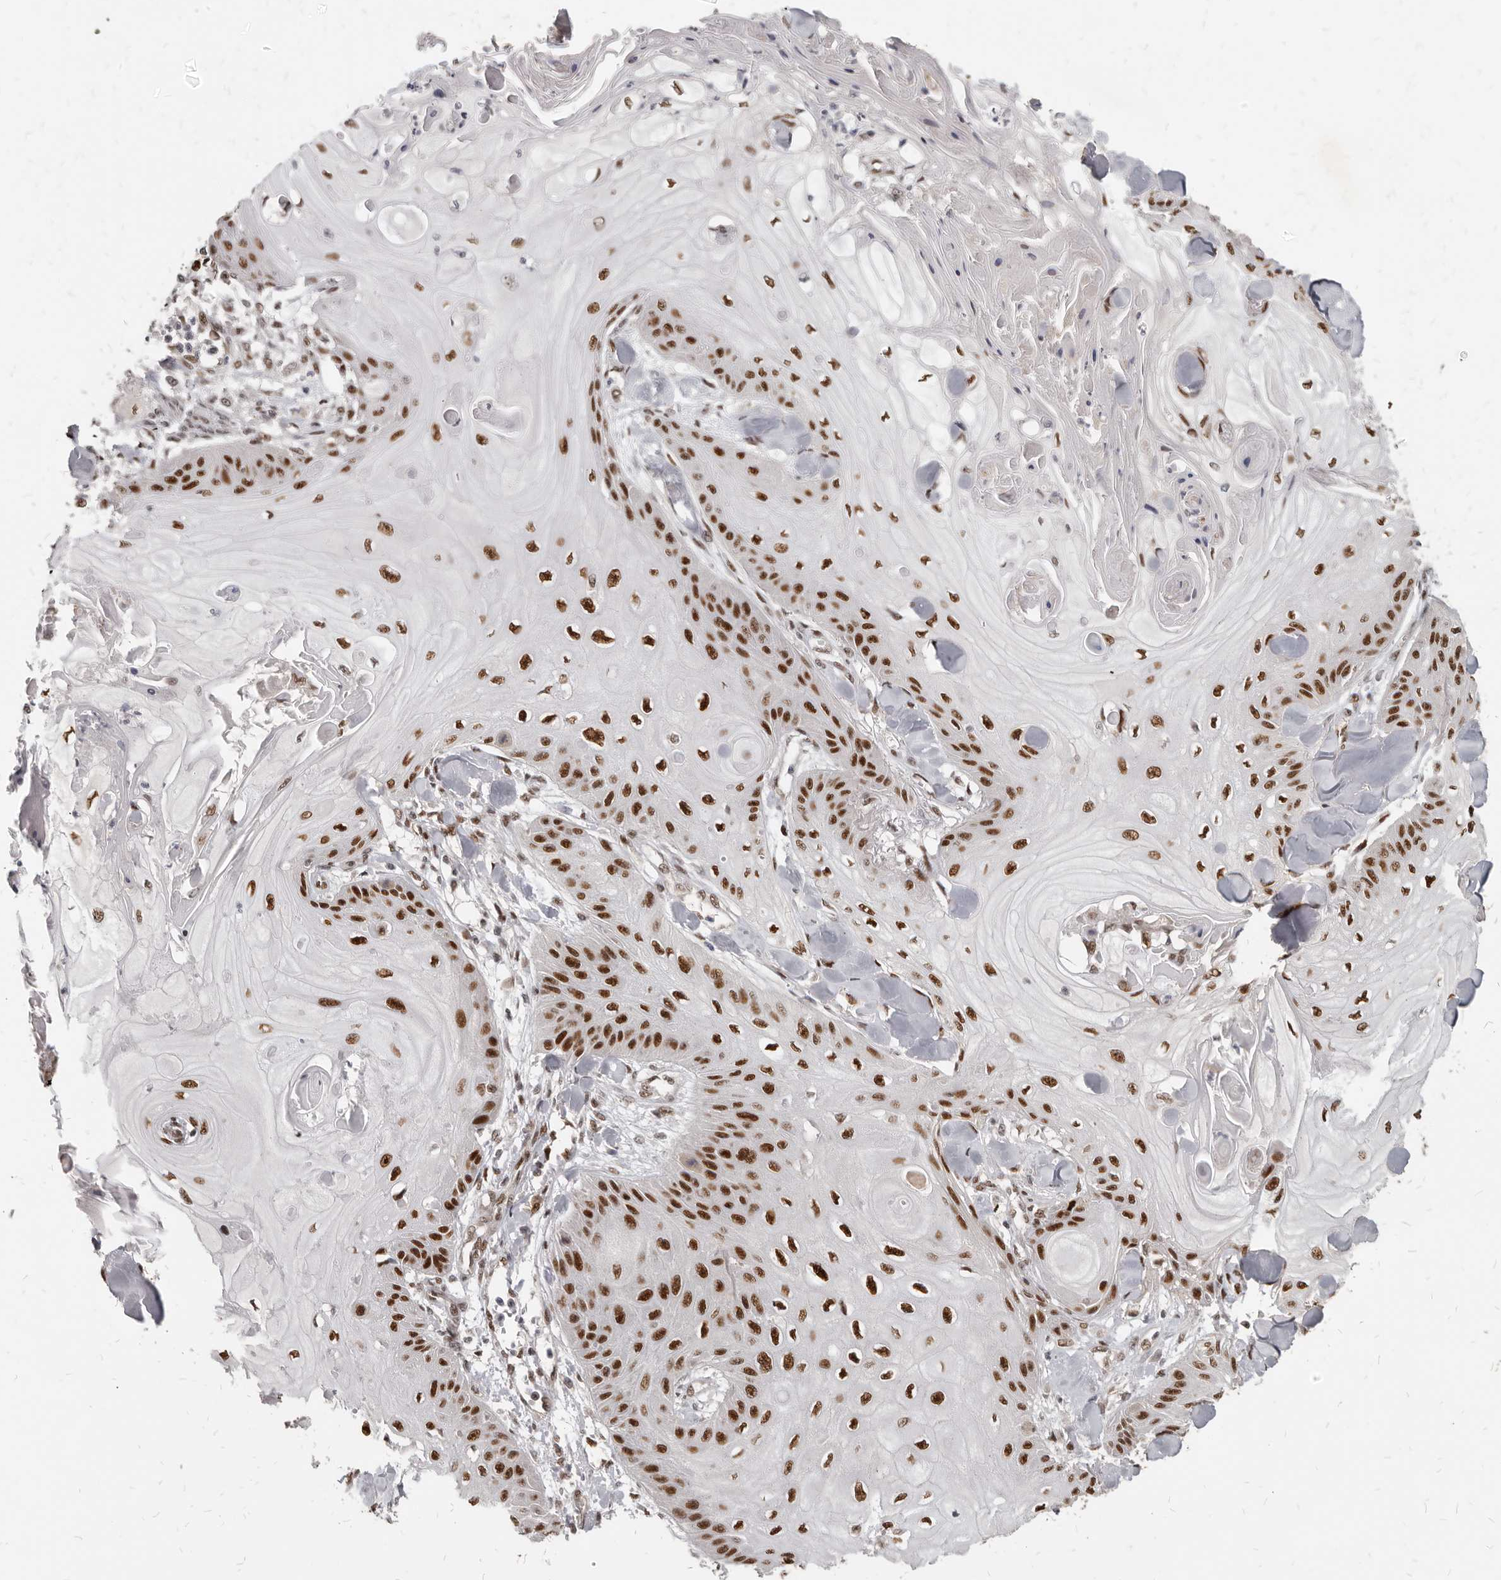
{"staining": {"intensity": "strong", "quantity": ">75%", "location": "nuclear"}, "tissue": "skin cancer", "cell_type": "Tumor cells", "image_type": "cancer", "snomed": [{"axis": "morphology", "description": "Squamous cell carcinoma, NOS"}, {"axis": "topography", "description": "Skin"}], "caption": "About >75% of tumor cells in human skin cancer demonstrate strong nuclear protein expression as visualized by brown immunohistochemical staining.", "gene": "ATF5", "patient": {"sex": "male", "age": 74}}